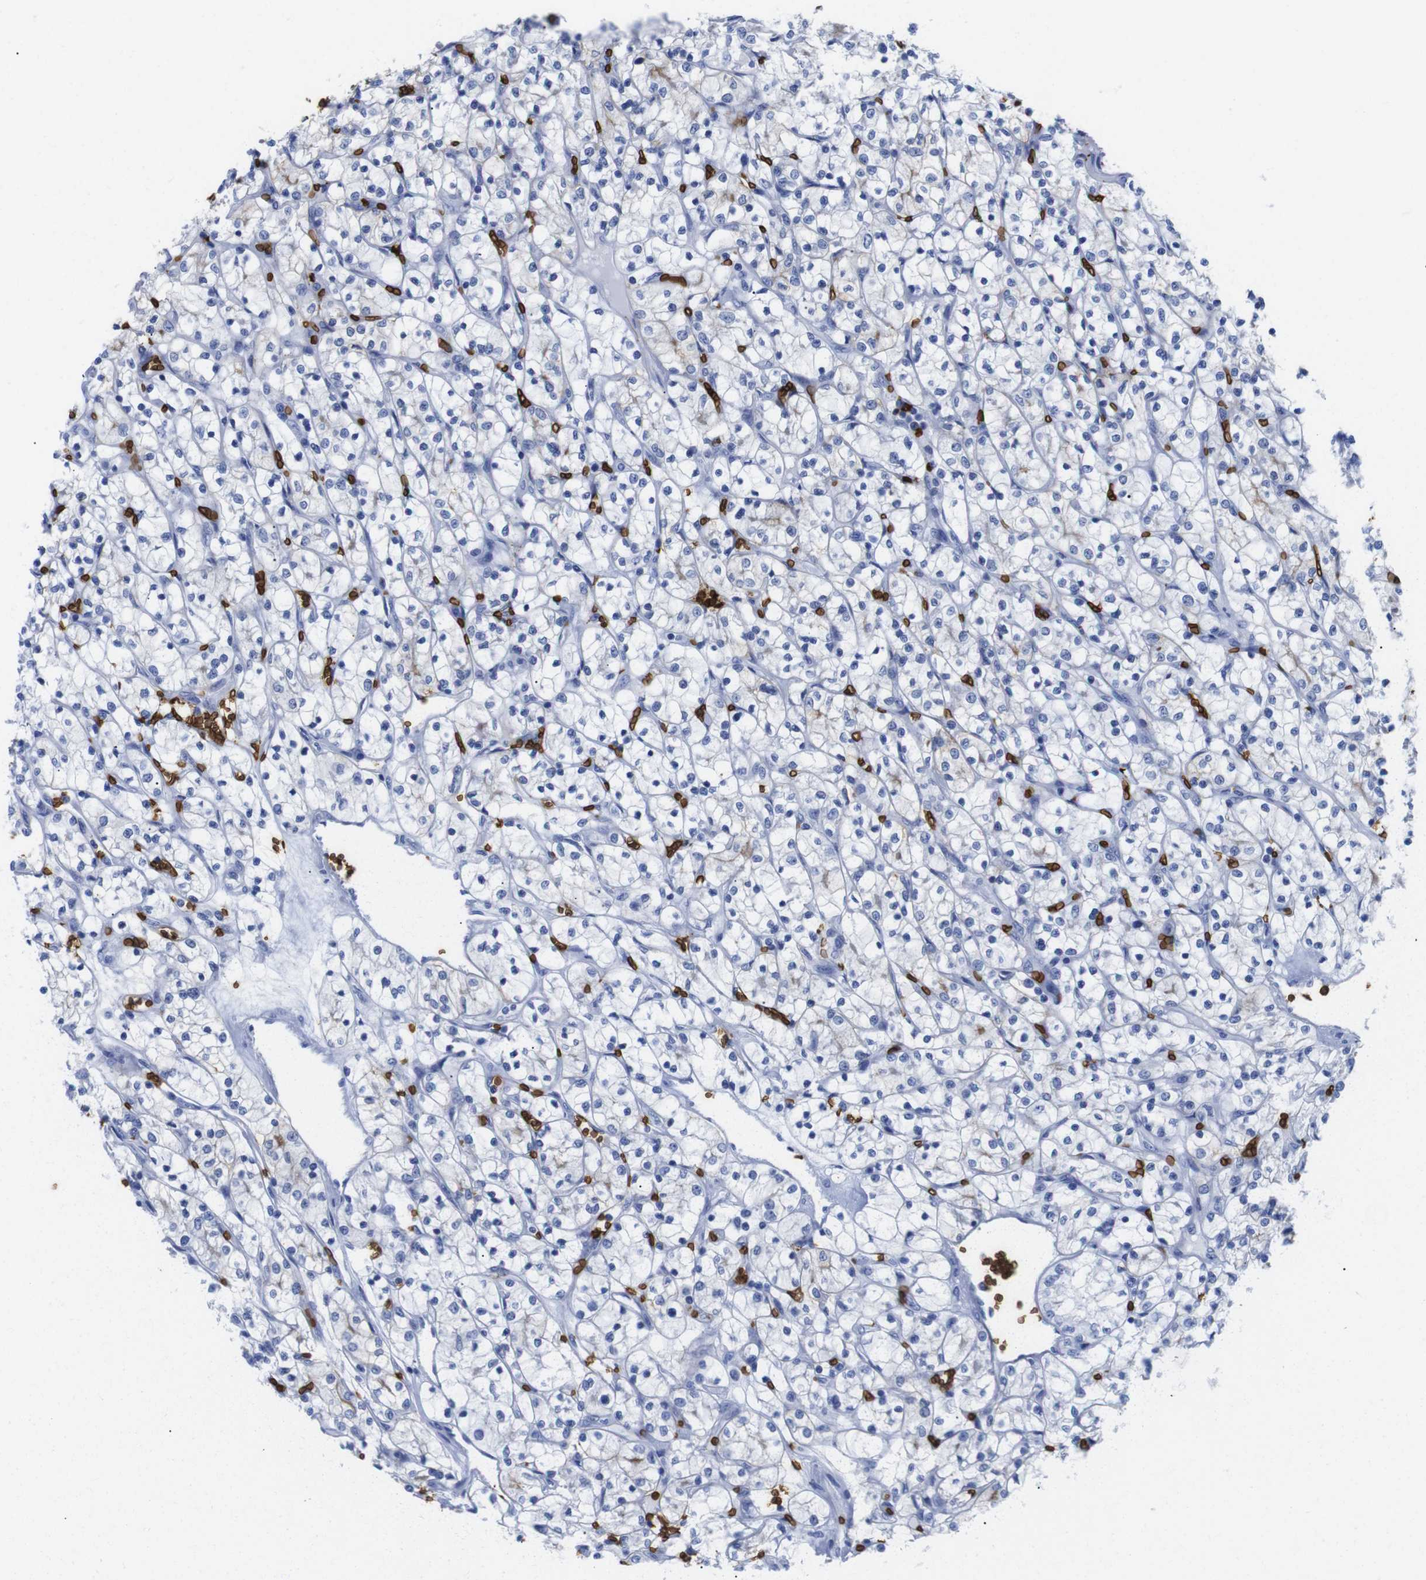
{"staining": {"intensity": "negative", "quantity": "none", "location": "none"}, "tissue": "renal cancer", "cell_type": "Tumor cells", "image_type": "cancer", "snomed": [{"axis": "morphology", "description": "Adenocarcinoma, NOS"}, {"axis": "topography", "description": "Kidney"}], "caption": "DAB immunohistochemical staining of human renal adenocarcinoma displays no significant expression in tumor cells.", "gene": "S1PR2", "patient": {"sex": "female", "age": 69}}